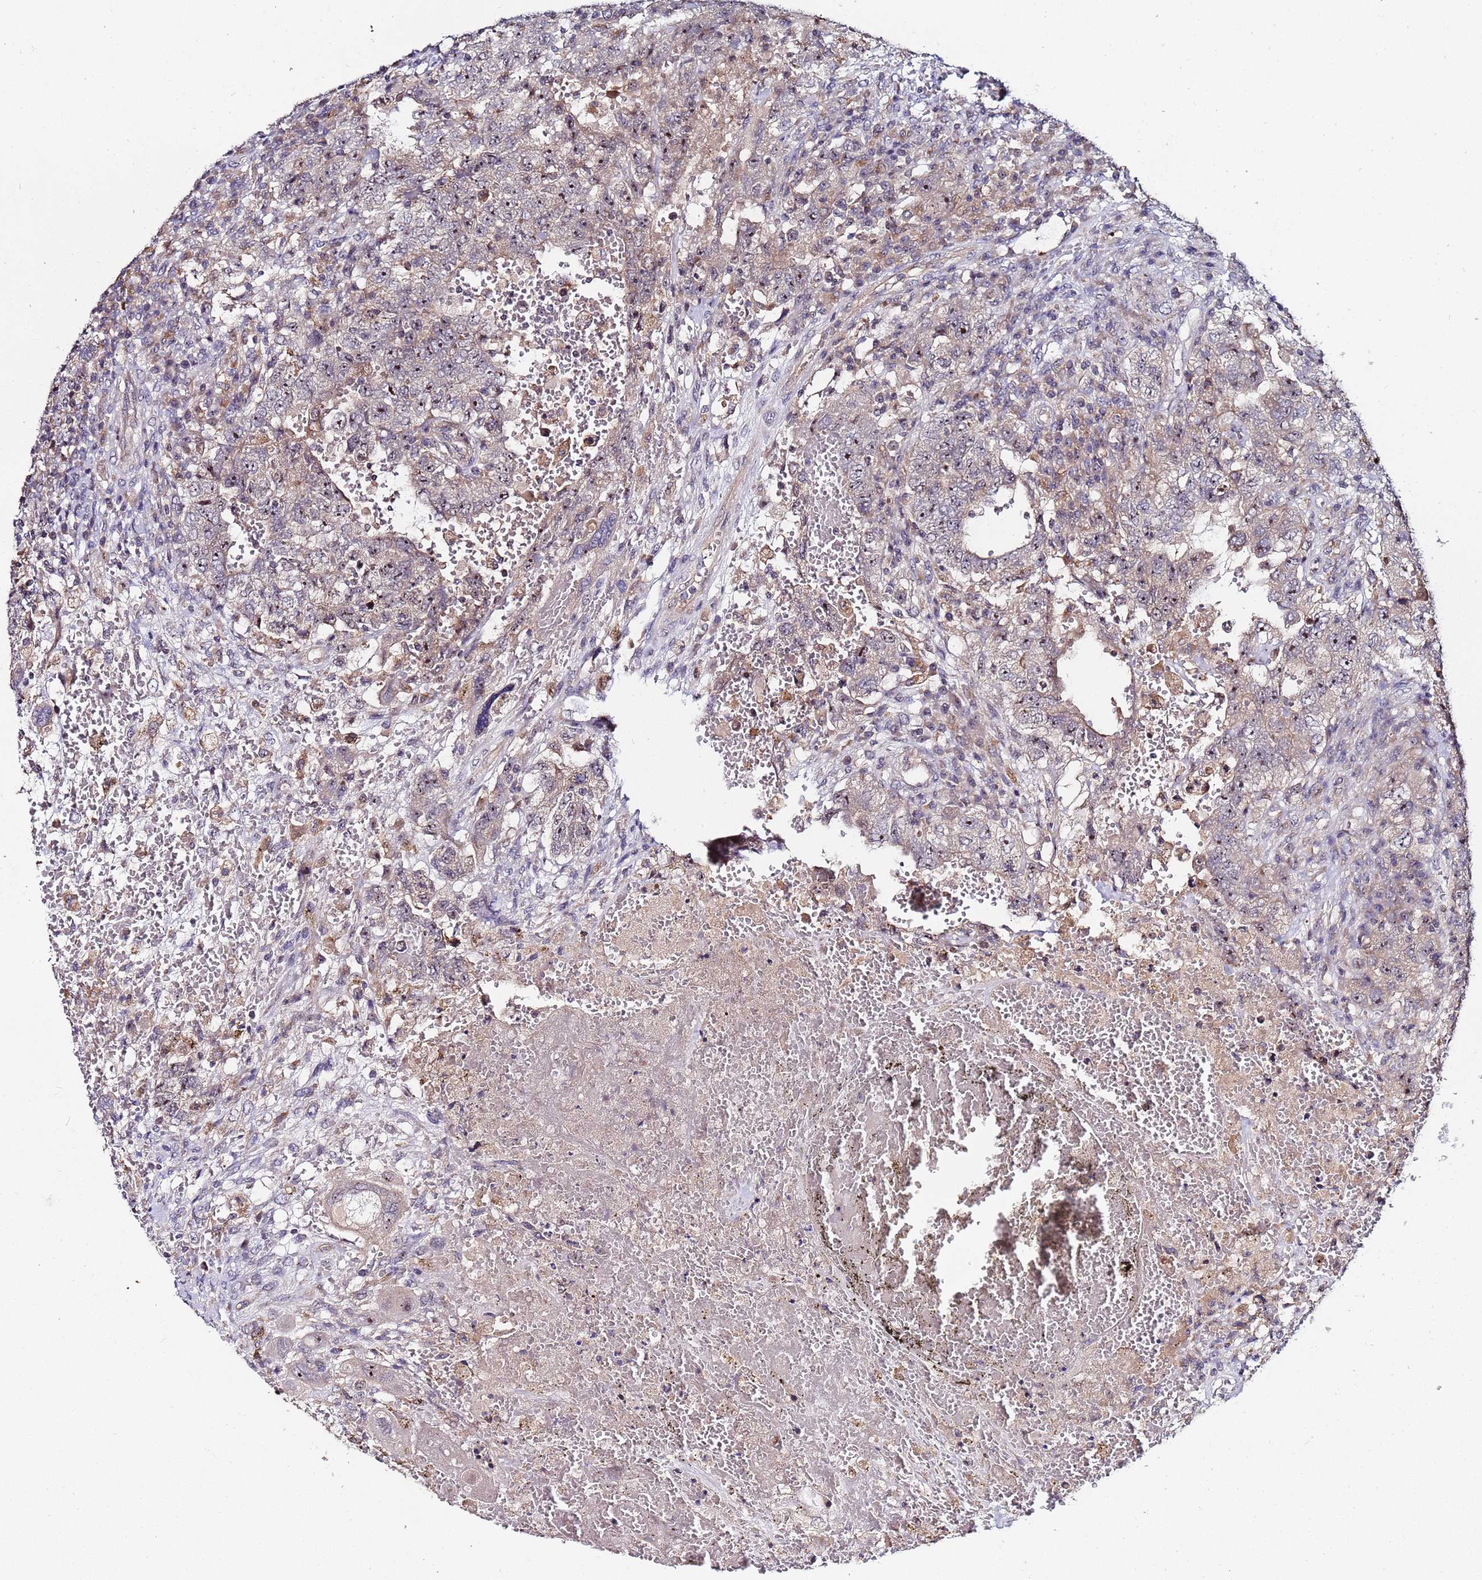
{"staining": {"intensity": "moderate", "quantity": "<25%", "location": "nuclear"}, "tissue": "testis cancer", "cell_type": "Tumor cells", "image_type": "cancer", "snomed": [{"axis": "morphology", "description": "Carcinoma, Embryonal, NOS"}, {"axis": "topography", "description": "Testis"}], "caption": "IHC photomicrograph of neoplastic tissue: embryonal carcinoma (testis) stained using immunohistochemistry reveals low levels of moderate protein expression localized specifically in the nuclear of tumor cells, appearing as a nuclear brown color.", "gene": "KRI1", "patient": {"sex": "male", "age": 26}}